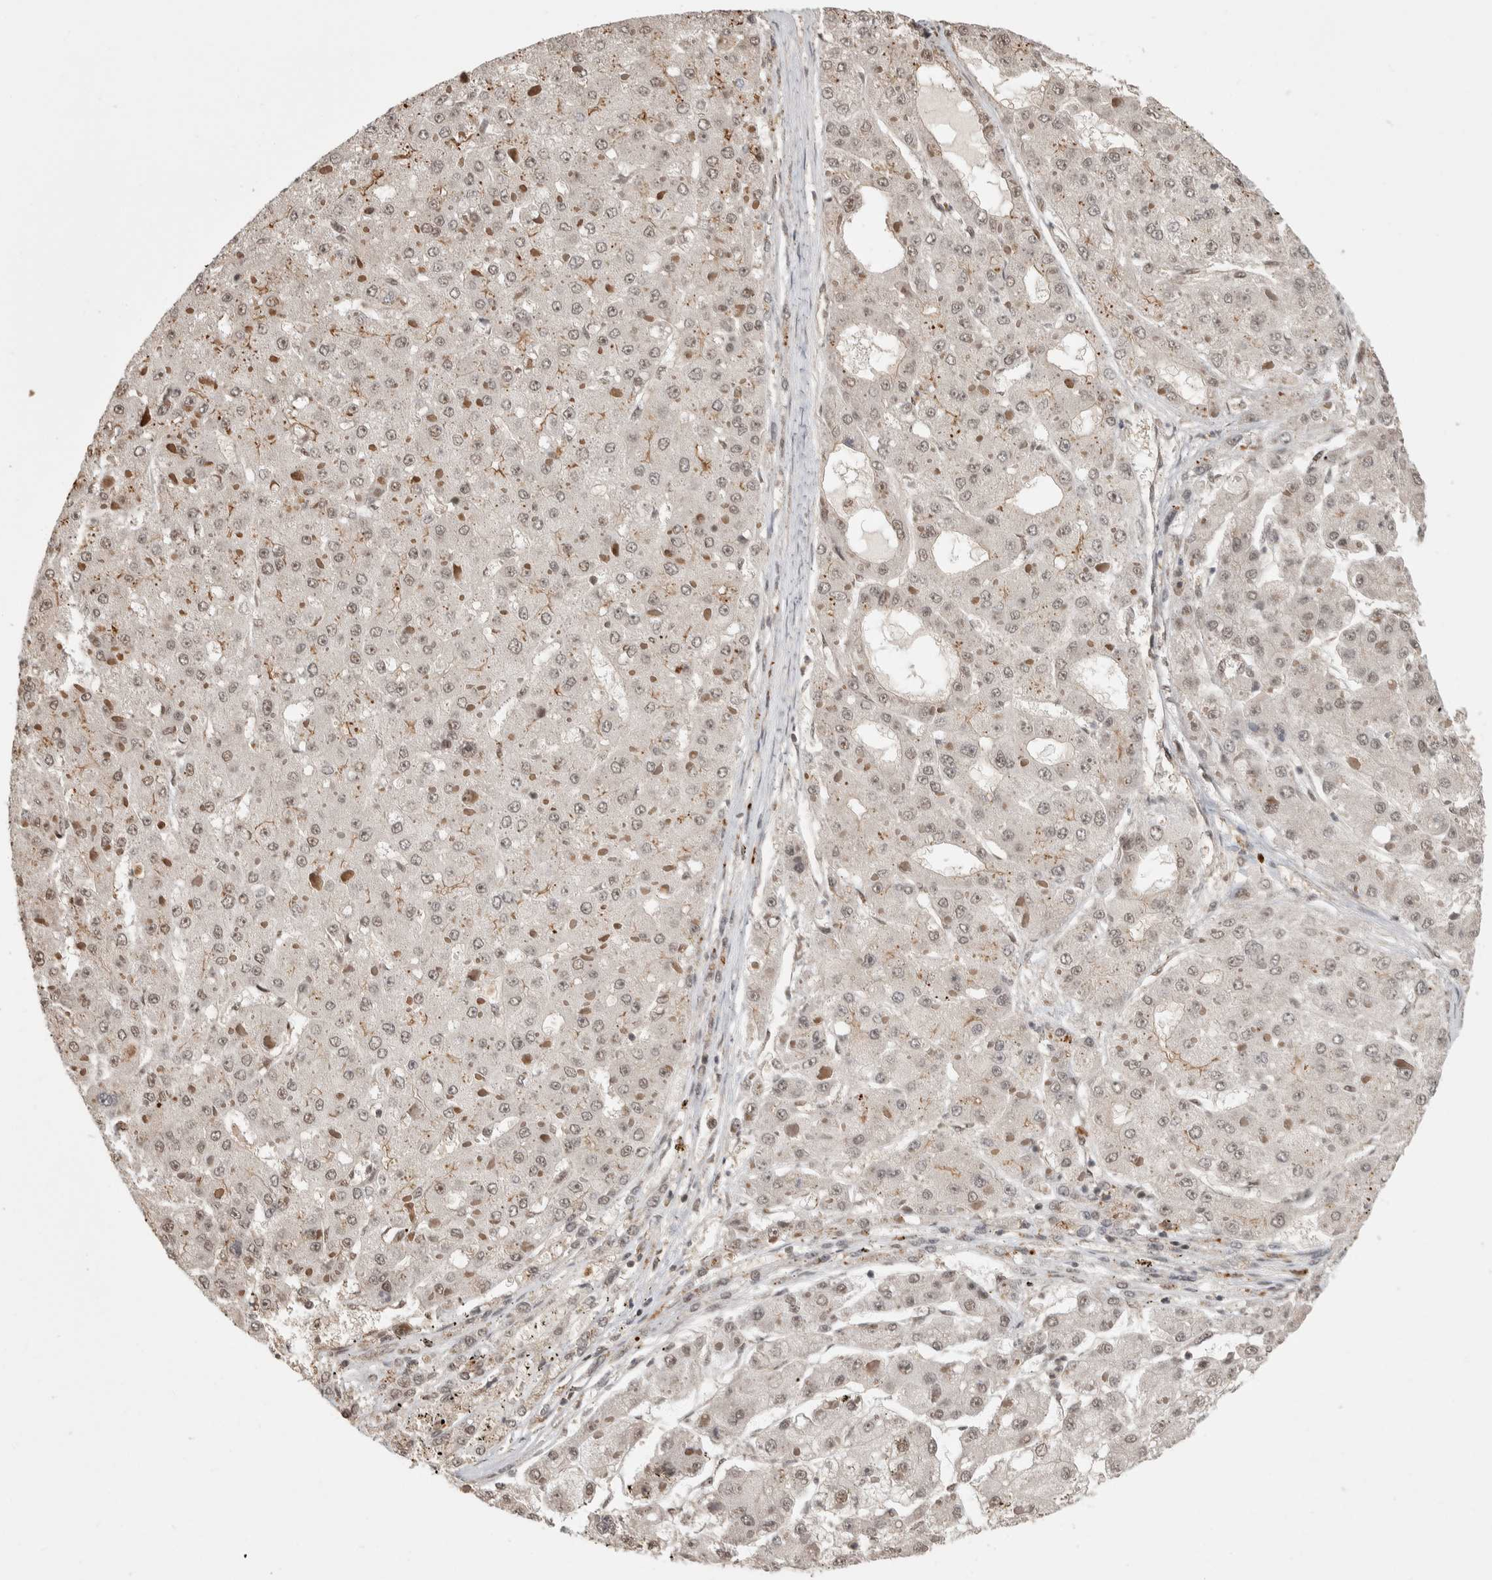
{"staining": {"intensity": "weak", "quantity": ">75%", "location": "cytoplasmic/membranous"}, "tissue": "liver cancer", "cell_type": "Tumor cells", "image_type": "cancer", "snomed": [{"axis": "morphology", "description": "Carcinoma, Hepatocellular, NOS"}, {"axis": "topography", "description": "Liver"}], "caption": "This image shows immunohistochemistry staining of liver cancer (hepatocellular carcinoma), with low weak cytoplasmic/membranous positivity in about >75% of tumor cells.", "gene": "ZNF592", "patient": {"sex": "female", "age": 73}}